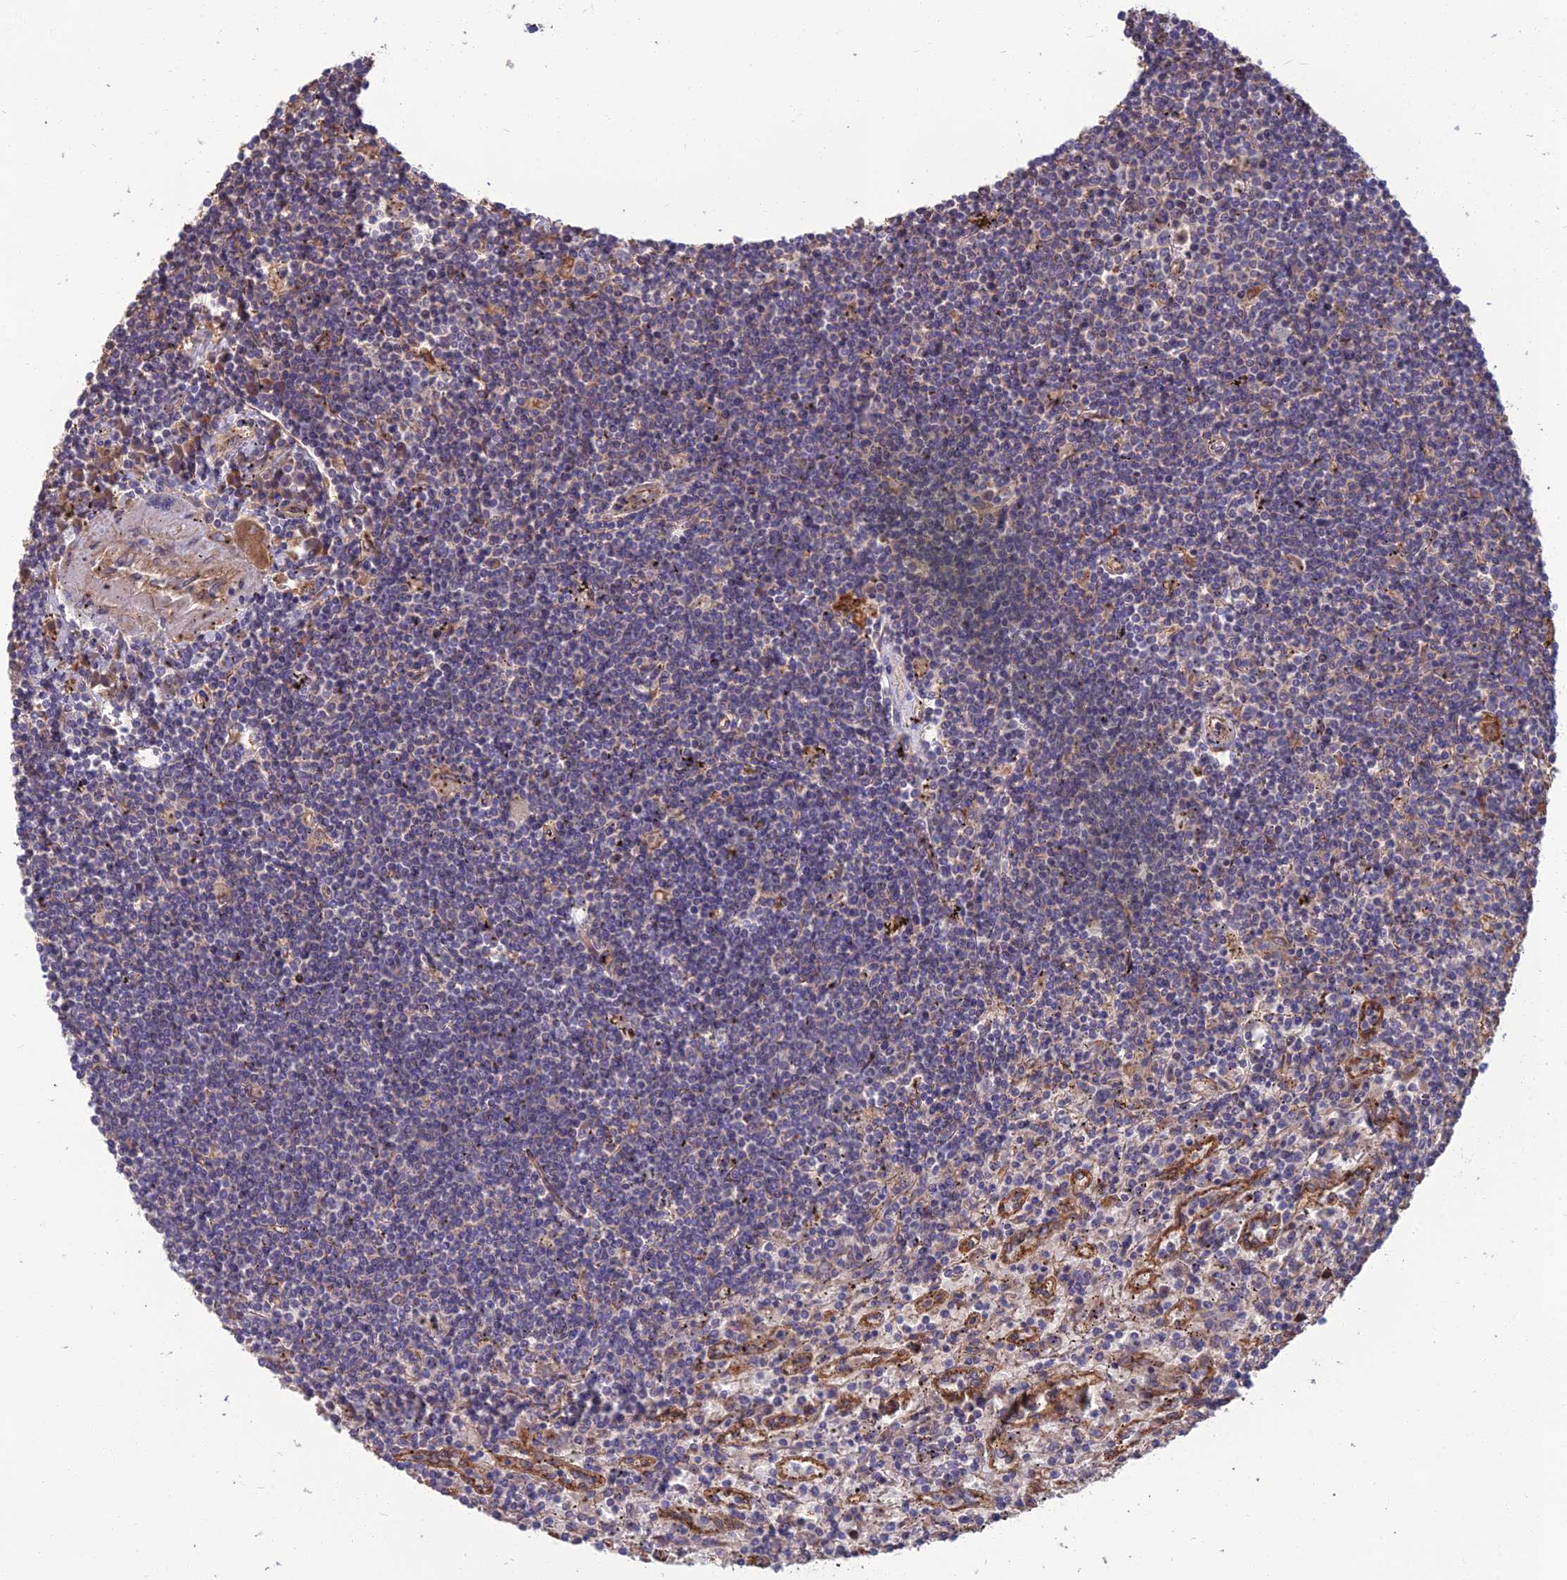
{"staining": {"intensity": "negative", "quantity": "none", "location": "none"}, "tissue": "lymphoma", "cell_type": "Tumor cells", "image_type": "cancer", "snomed": [{"axis": "morphology", "description": "Malignant lymphoma, non-Hodgkin's type, Low grade"}, {"axis": "topography", "description": "Spleen"}], "caption": "Protein analysis of lymphoma reveals no significant positivity in tumor cells.", "gene": "WDR24", "patient": {"sex": "male", "age": 76}}